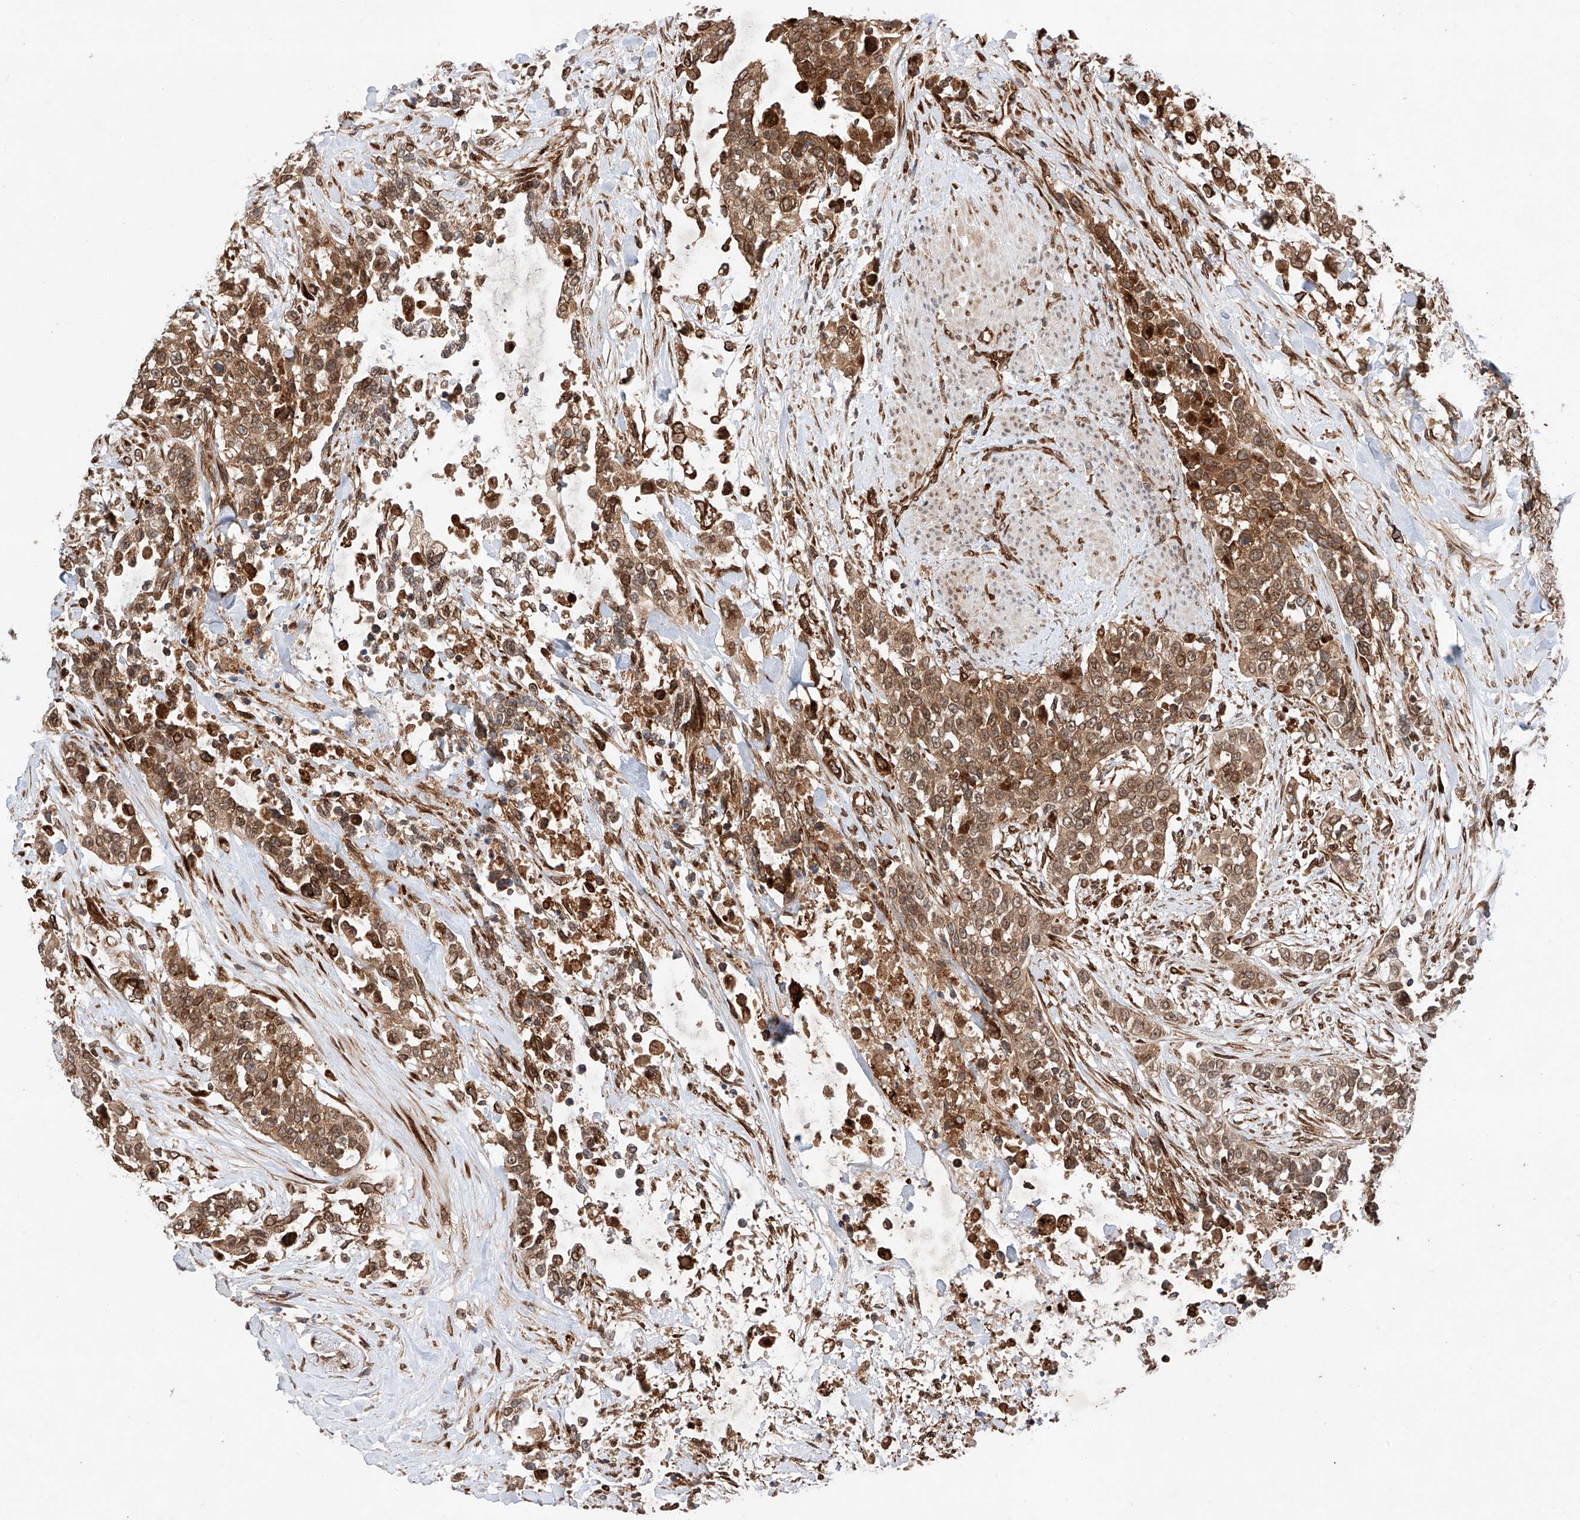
{"staining": {"intensity": "moderate", "quantity": ">75%", "location": "cytoplasmic/membranous"}, "tissue": "urothelial cancer", "cell_type": "Tumor cells", "image_type": "cancer", "snomed": [{"axis": "morphology", "description": "Urothelial carcinoma, High grade"}, {"axis": "topography", "description": "Urinary bladder"}], "caption": "Tumor cells exhibit medium levels of moderate cytoplasmic/membranous staining in approximately >75% of cells in urothelial cancer.", "gene": "ZFP28", "patient": {"sex": "female", "age": 80}}